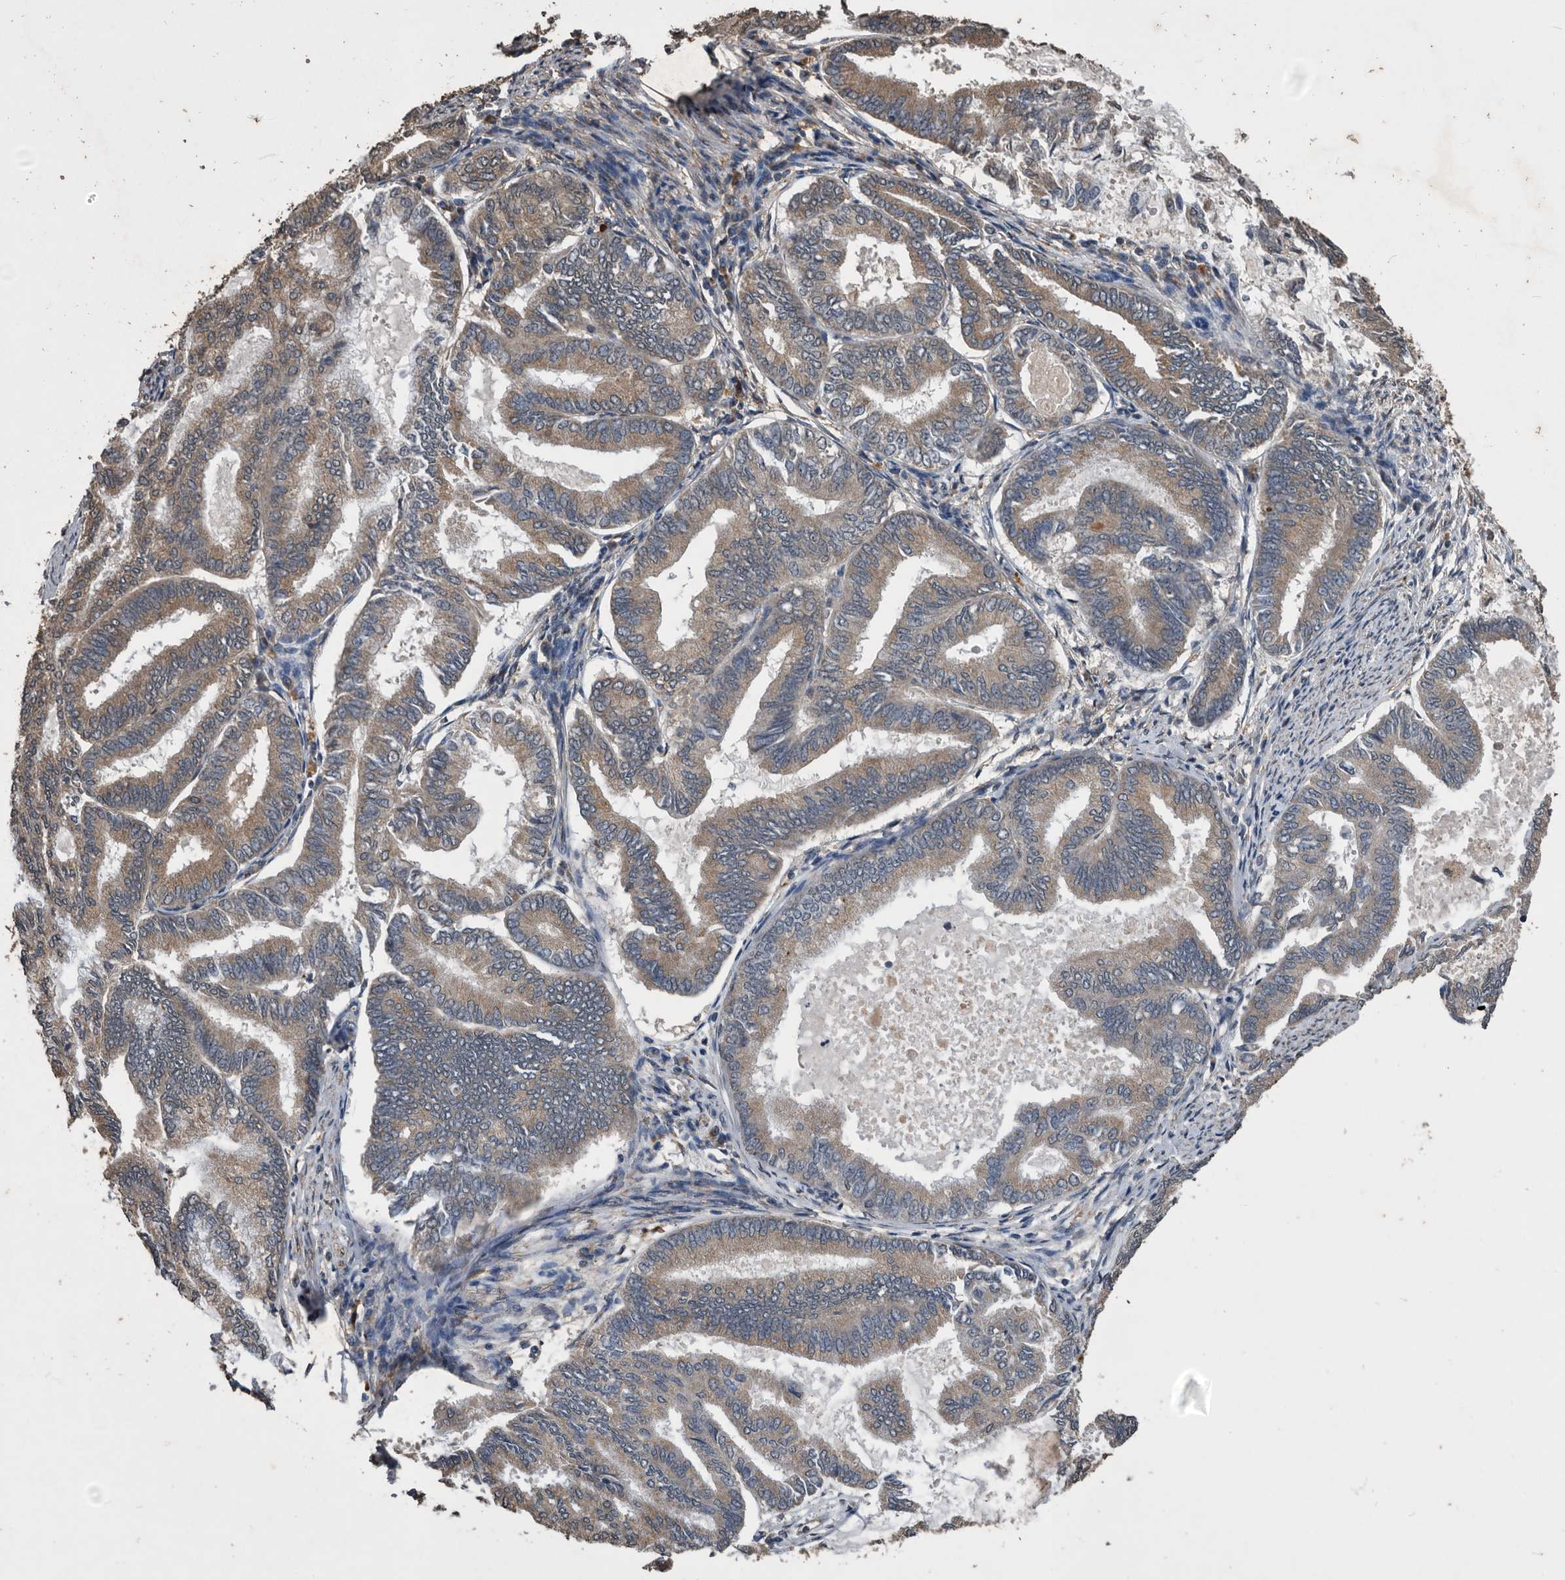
{"staining": {"intensity": "moderate", "quantity": "25%-75%", "location": "cytoplasmic/membranous"}, "tissue": "endometrial cancer", "cell_type": "Tumor cells", "image_type": "cancer", "snomed": [{"axis": "morphology", "description": "Adenocarcinoma, NOS"}, {"axis": "topography", "description": "Endometrium"}], "caption": "A high-resolution image shows immunohistochemistry (IHC) staining of endometrial cancer (adenocarcinoma), which reveals moderate cytoplasmic/membranous staining in about 25%-75% of tumor cells. The protein is stained brown, and the nuclei are stained in blue (DAB IHC with brightfield microscopy, high magnification).", "gene": "NRBP1", "patient": {"sex": "female", "age": 86}}